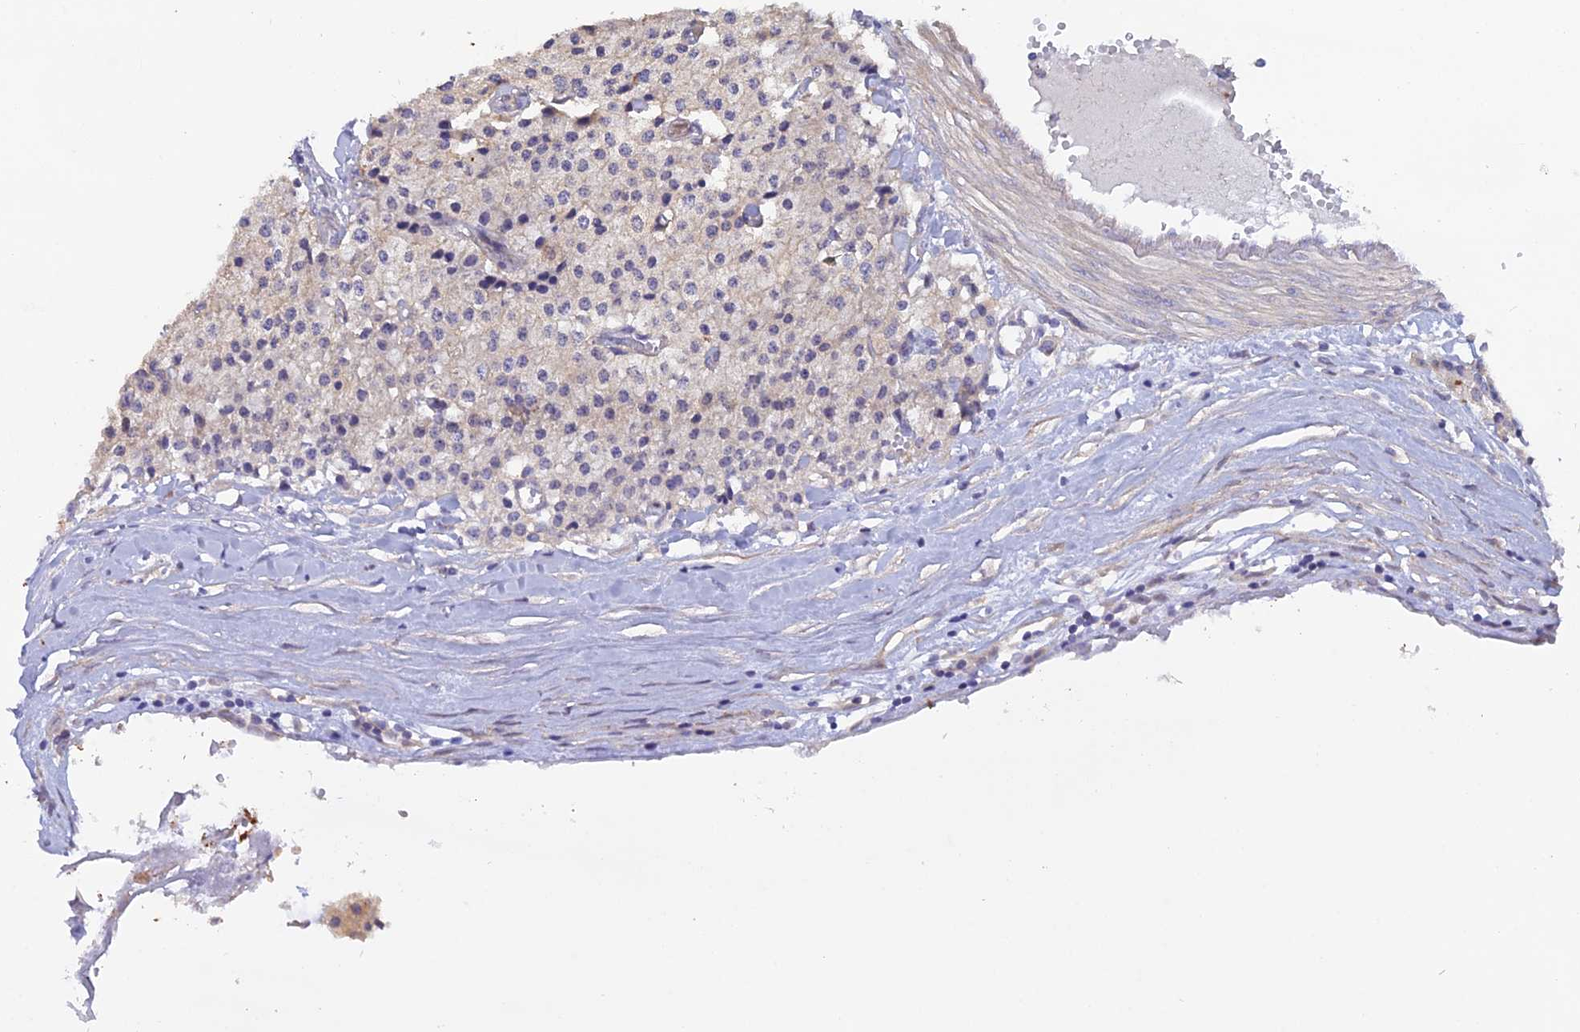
{"staining": {"intensity": "negative", "quantity": "none", "location": "none"}, "tissue": "carcinoid", "cell_type": "Tumor cells", "image_type": "cancer", "snomed": [{"axis": "morphology", "description": "Carcinoid, malignant, NOS"}, {"axis": "topography", "description": "Colon"}], "caption": "Carcinoid (malignant) was stained to show a protein in brown. There is no significant expression in tumor cells. Nuclei are stained in blue.", "gene": "FZR1", "patient": {"sex": "female", "age": 52}}